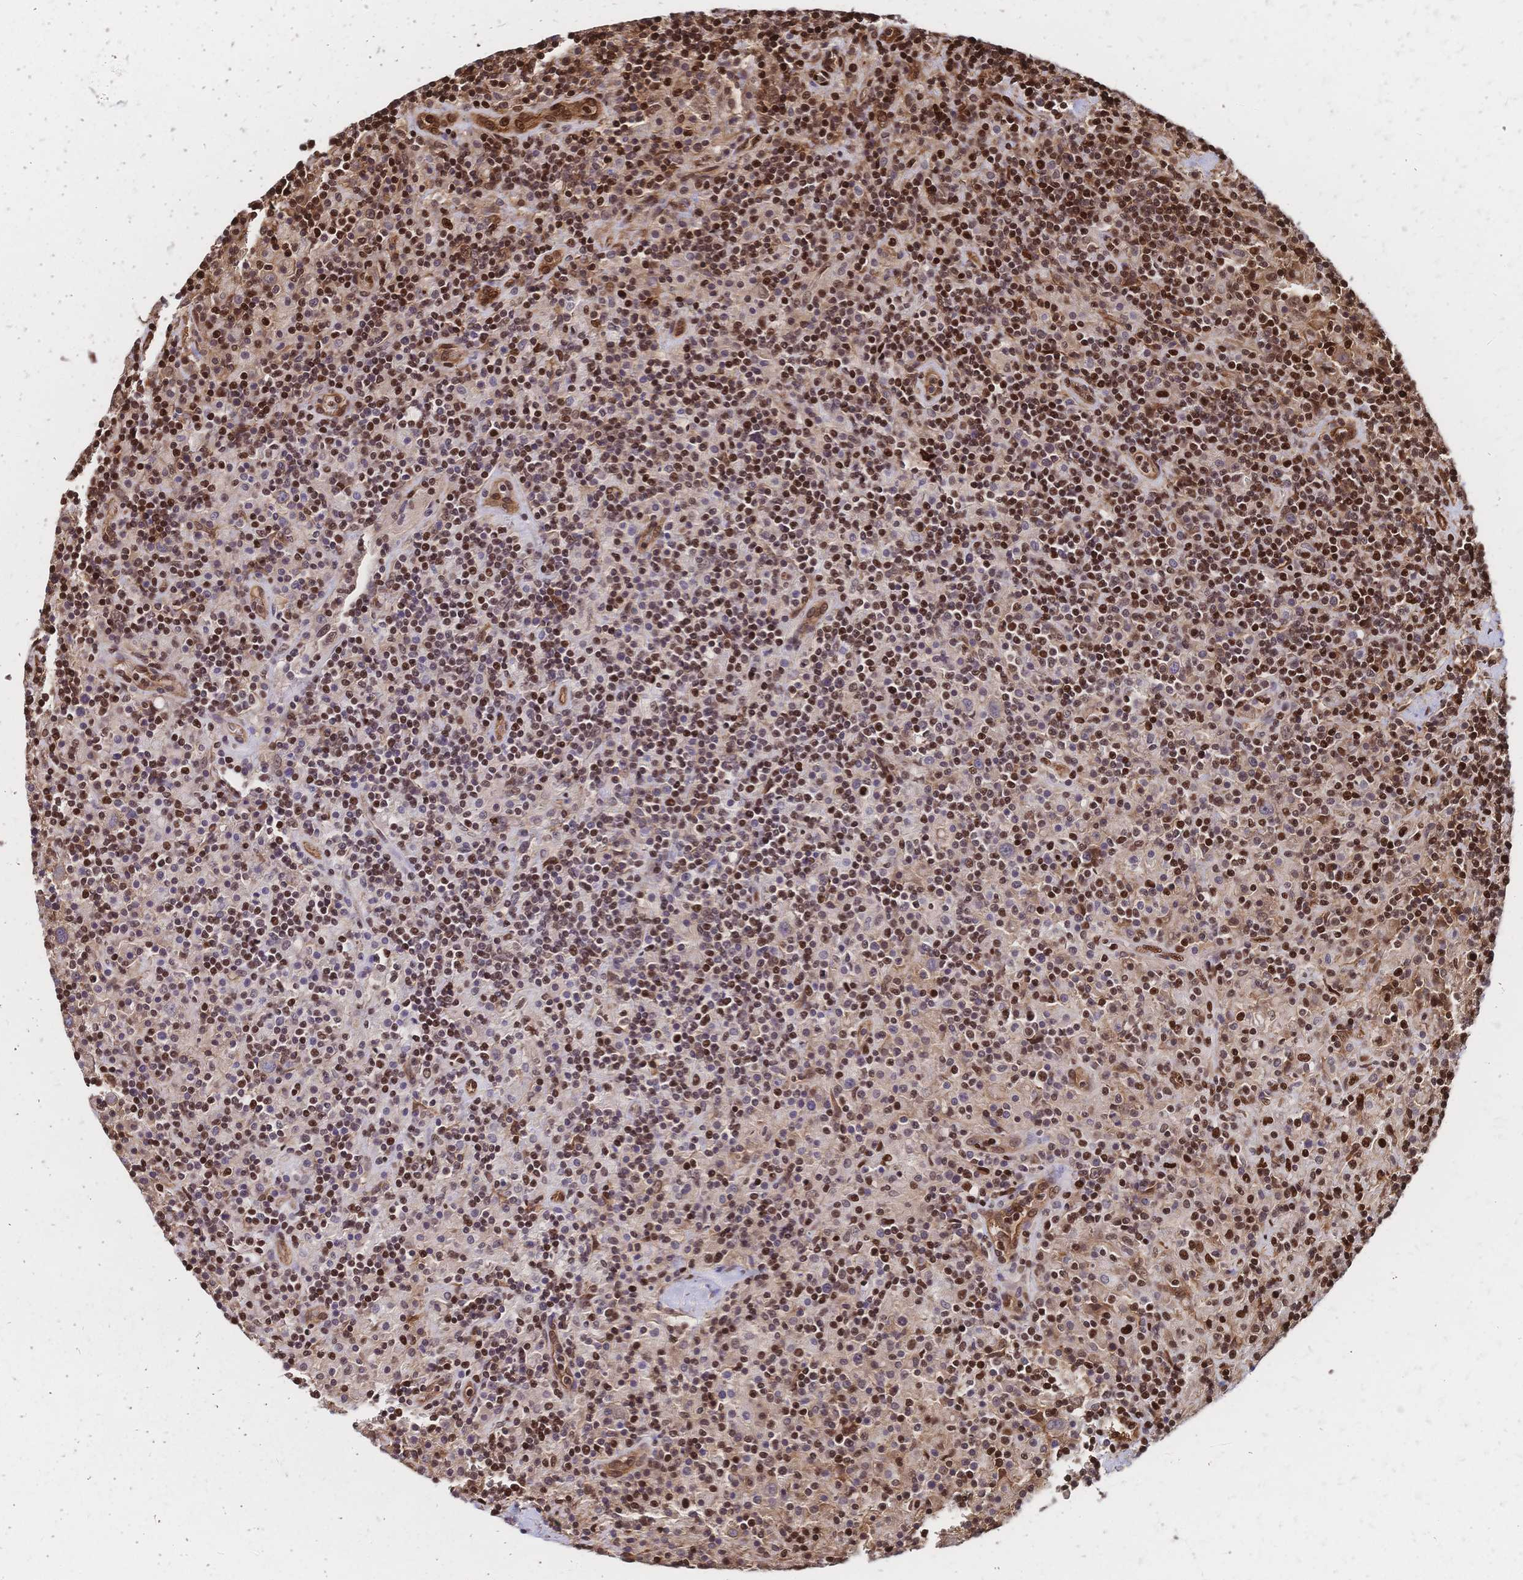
{"staining": {"intensity": "moderate", "quantity": "25%-75%", "location": "nuclear"}, "tissue": "lymphoma", "cell_type": "Tumor cells", "image_type": "cancer", "snomed": [{"axis": "morphology", "description": "Hodgkin's disease, NOS"}, {"axis": "topography", "description": "Thymus, NOS"}], "caption": "A brown stain highlights moderate nuclear staining of a protein in Hodgkin's disease tumor cells.", "gene": "HDGF", "patient": {"sex": "female", "age": 17}}